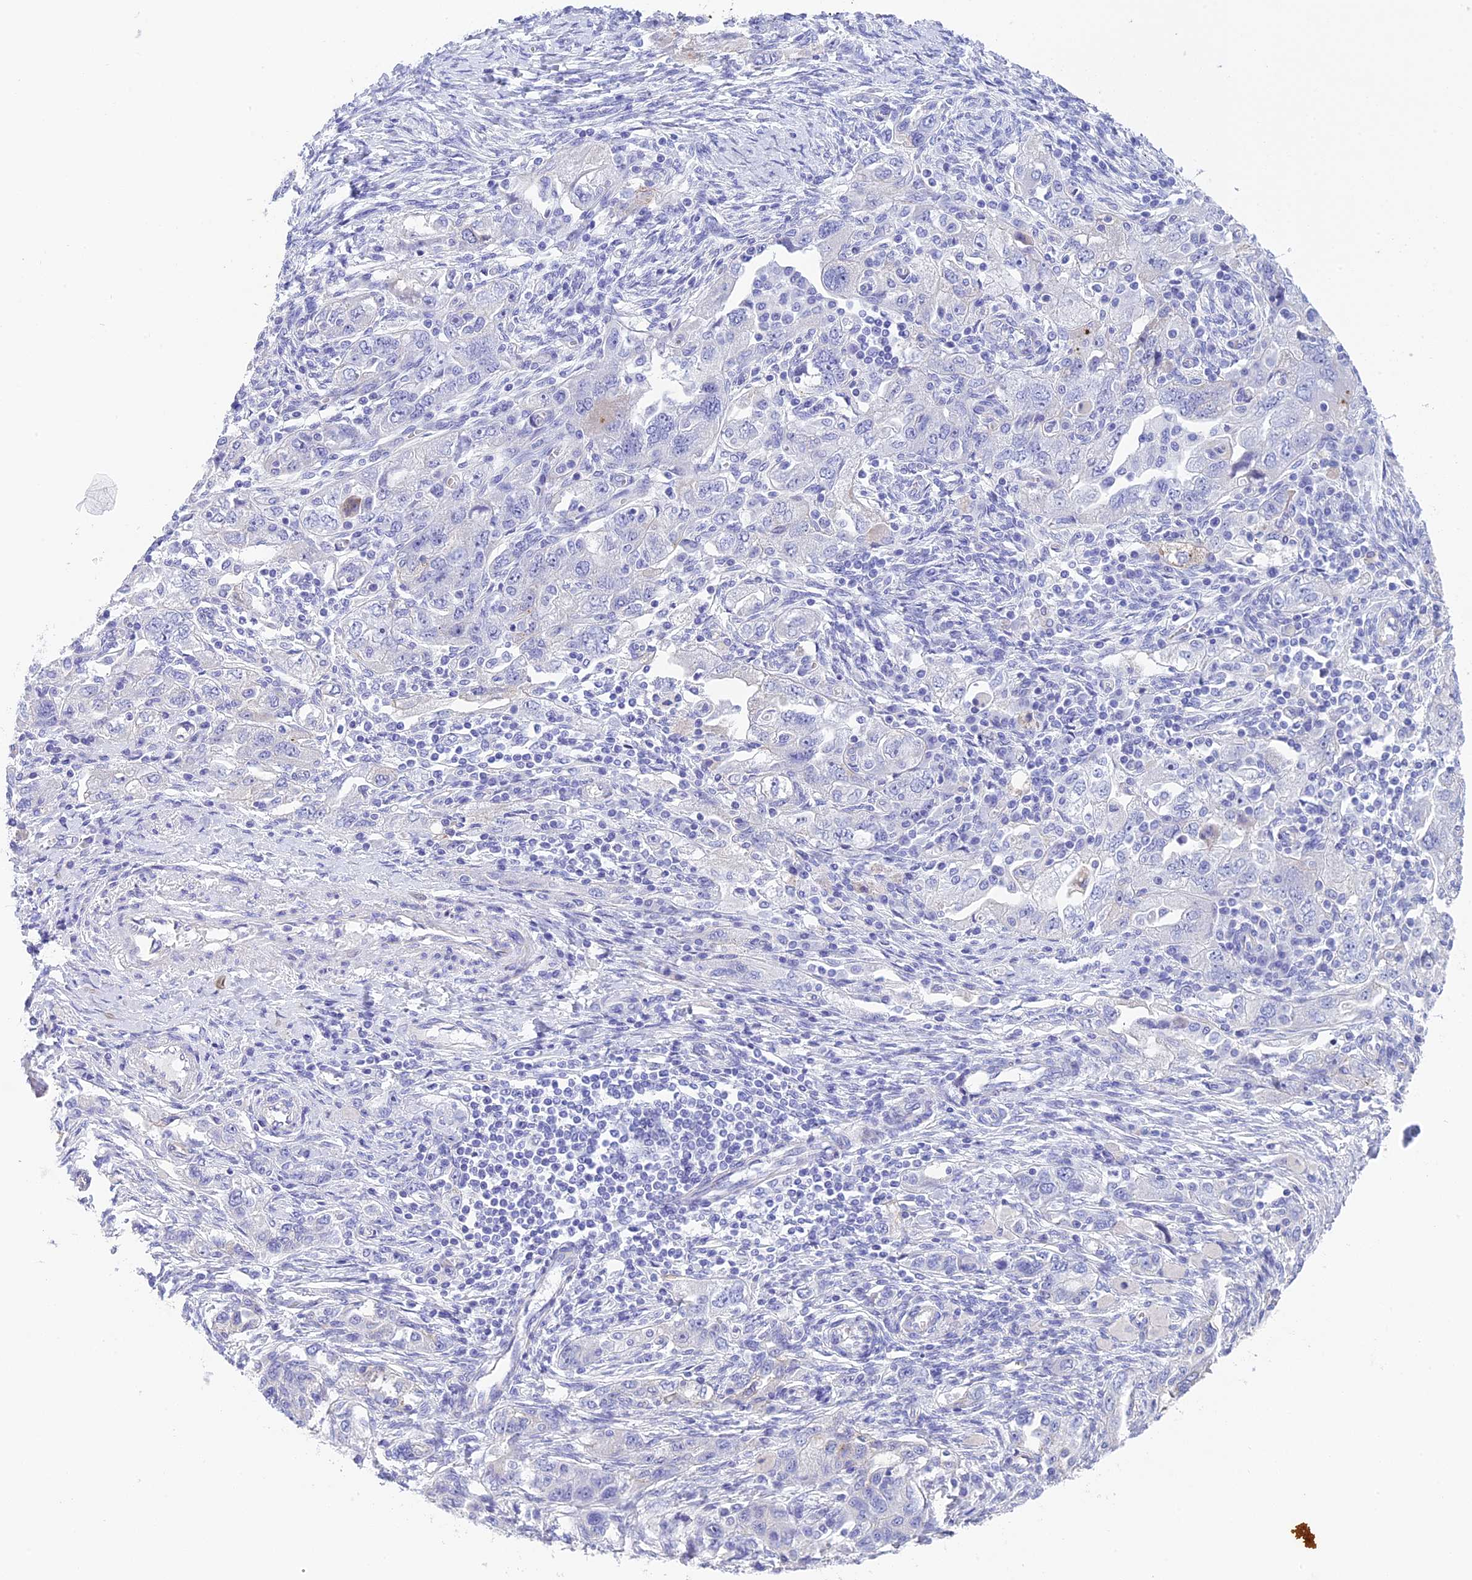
{"staining": {"intensity": "negative", "quantity": "none", "location": "none"}, "tissue": "ovarian cancer", "cell_type": "Tumor cells", "image_type": "cancer", "snomed": [{"axis": "morphology", "description": "Carcinoma, NOS"}, {"axis": "morphology", "description": "Cystadenocarcinoma, serous, NOS"}, {"axis": "topography", "description": "Ovary"}], "caption": "DAB (3,3'-diaminobenzidine) immunohistochemical staining of human ovarian carcinoma shows no significant expression in tumor cells. (Brightfield microscopy of DAB (3,3'-diaminobenzidine) immunohistochemistry at high magnification).", "gene": "TACSTD2", "patient": {"sex": "female", "age": 69}}